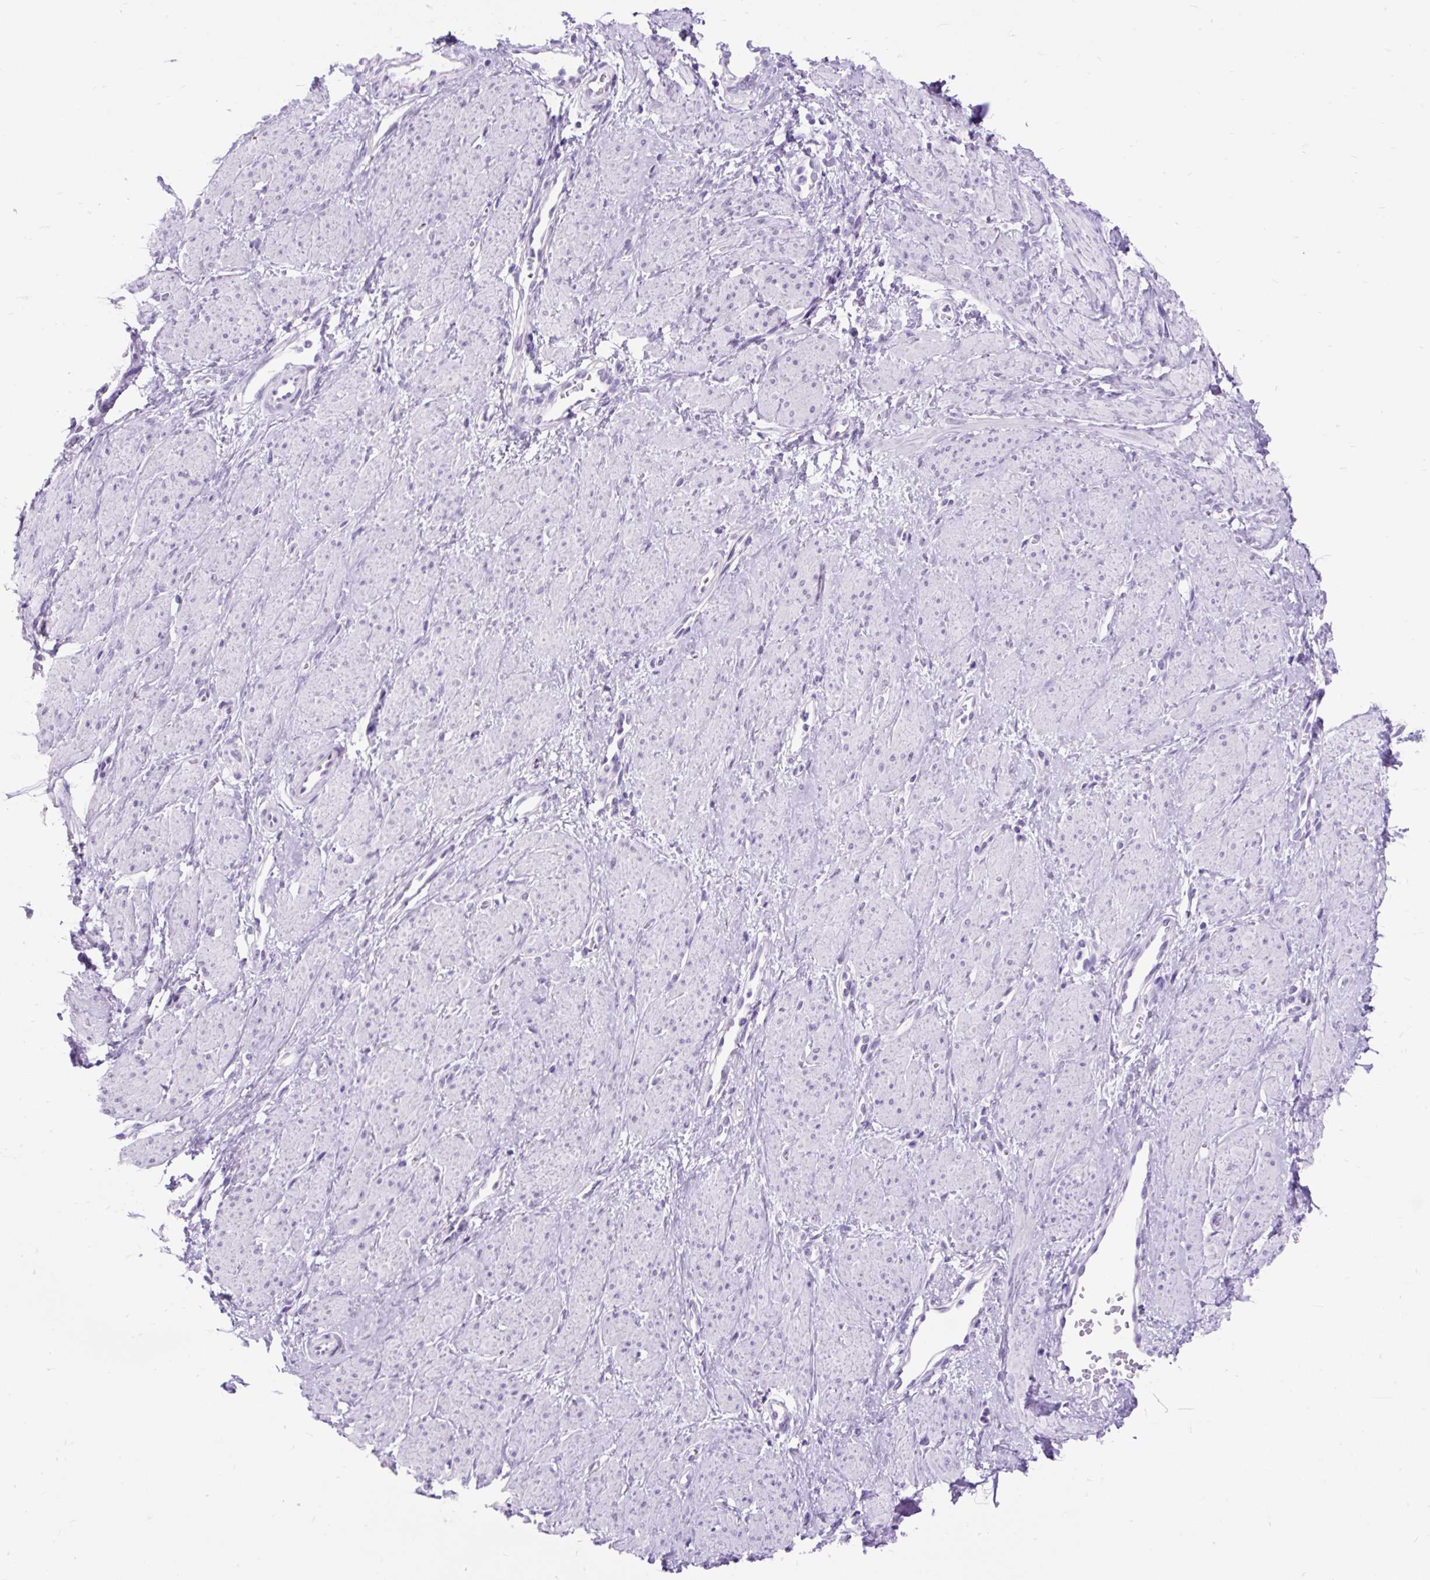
{"staining": {"intensity": "negative", "quantity": "none", "location": "none"}, "tissue": "smooth muscle", "cell_type": "Smooth muscle cells", "image_type": "normal", "snomed": [{"axis": "morphology", "description": "Normal tissue, NOS"}, {"axis": "topography", "description": "Smooth muscle"}, {"axis": "topography", "description": "Uterus"}], "caption": "This is a photomicrograph of immunohistochemistry staining of normal smooth muscle, which shows no positivity in smooth muscle cells.", "gene": "SCGB1A1", "patient": {"sex": "female", "age": 39}}